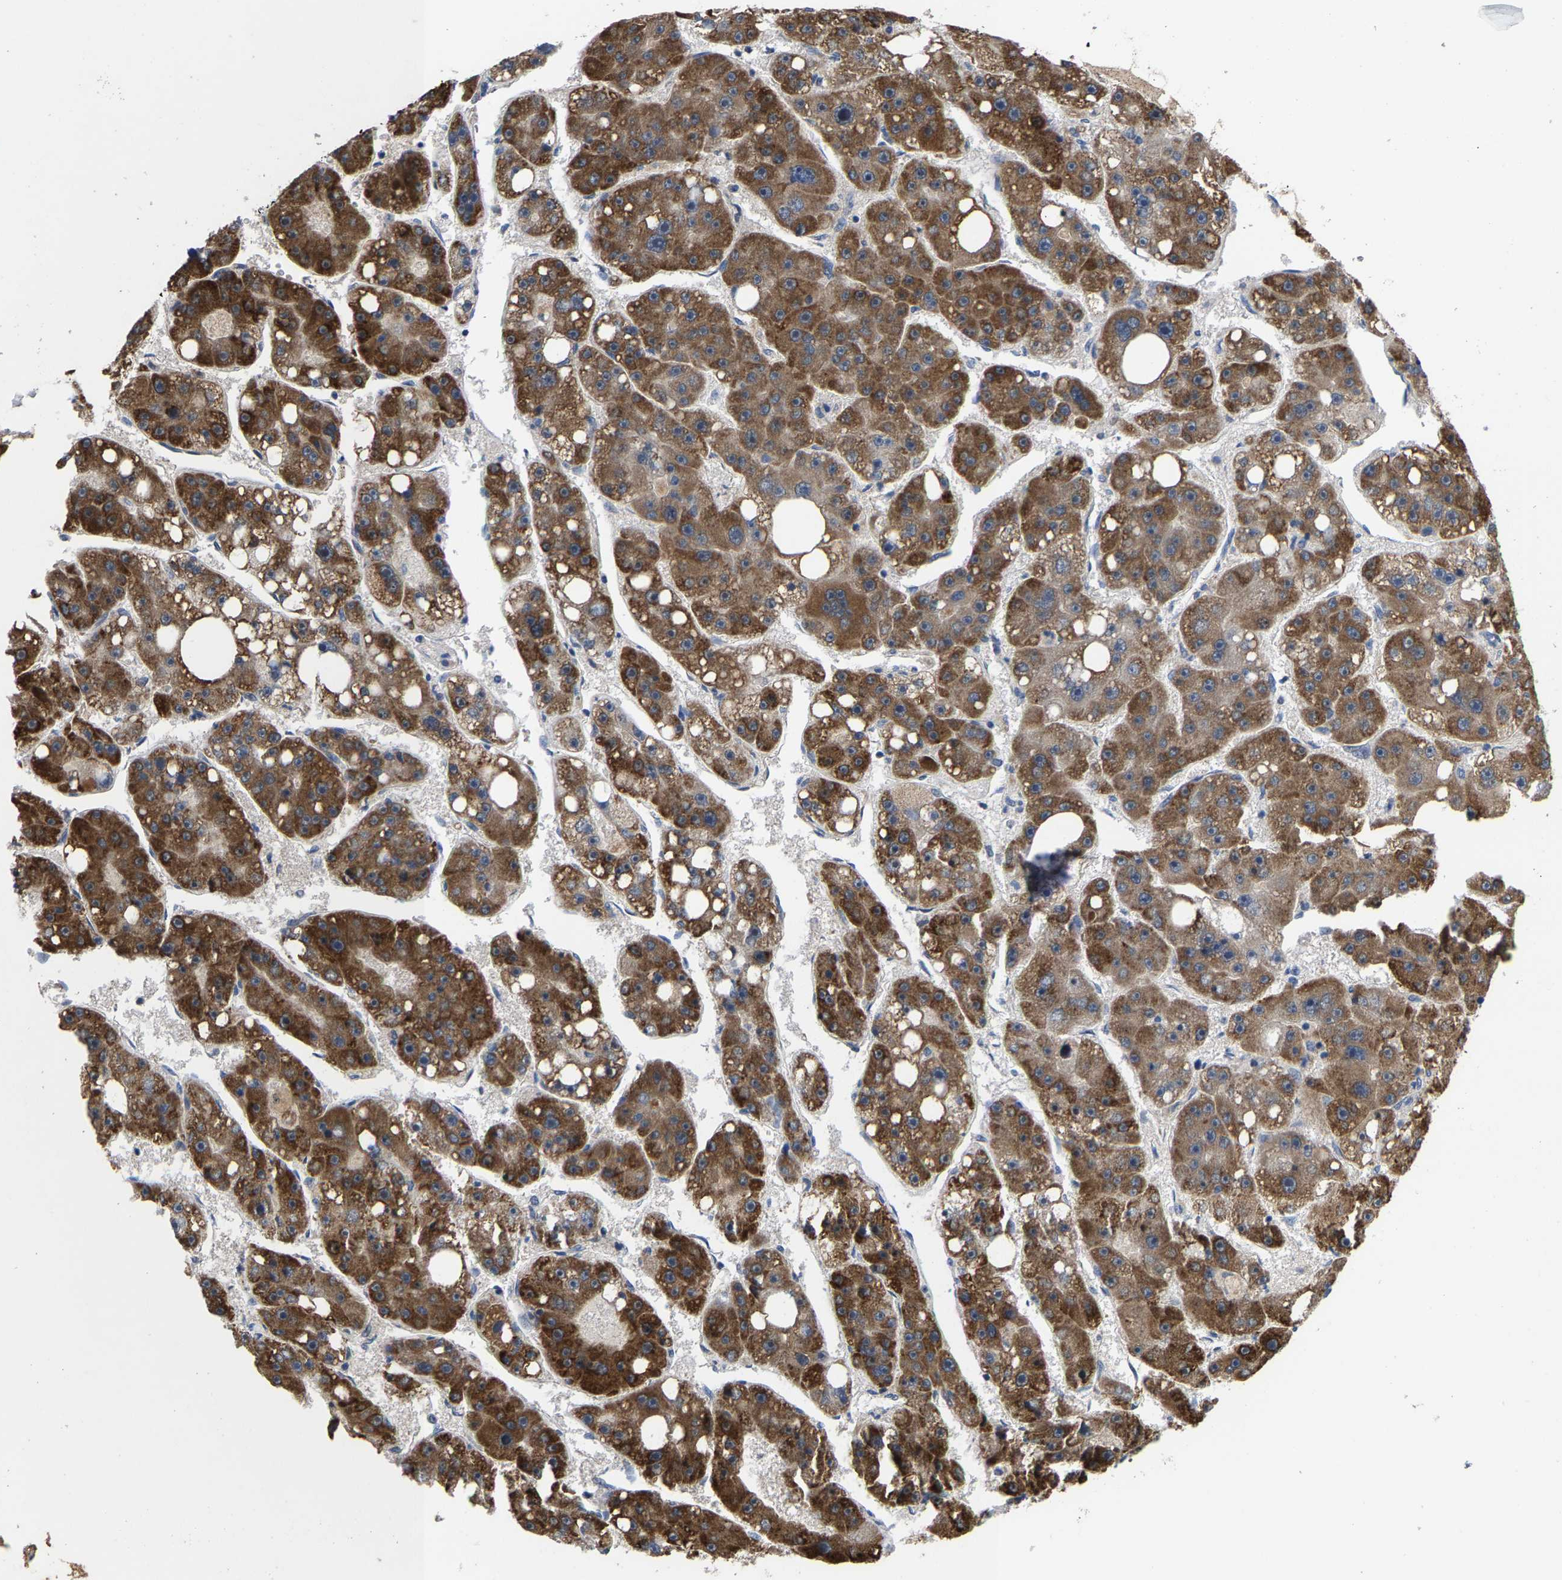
{"staining": {"intensity": "strong", "quantity": ">75%", "location": "cytoplasmic/membranous"}, "tissue": "liver cancer", "cell_type": "Tumor cells", "image_type": "cancer", "snomed": [{"axis": "morphology", "description": "Carcinoma, Hepatocellular, NOS"}, {"axis": "topography", "description": "Liver"}], "caption": "Protein expression analysis of human liver cancer reveals strong cytoplasmic/membranous expression in approximately >75% of tumor cells.", "gene": "TDRKH", "patient": {"sex": "female", "age": 61}}